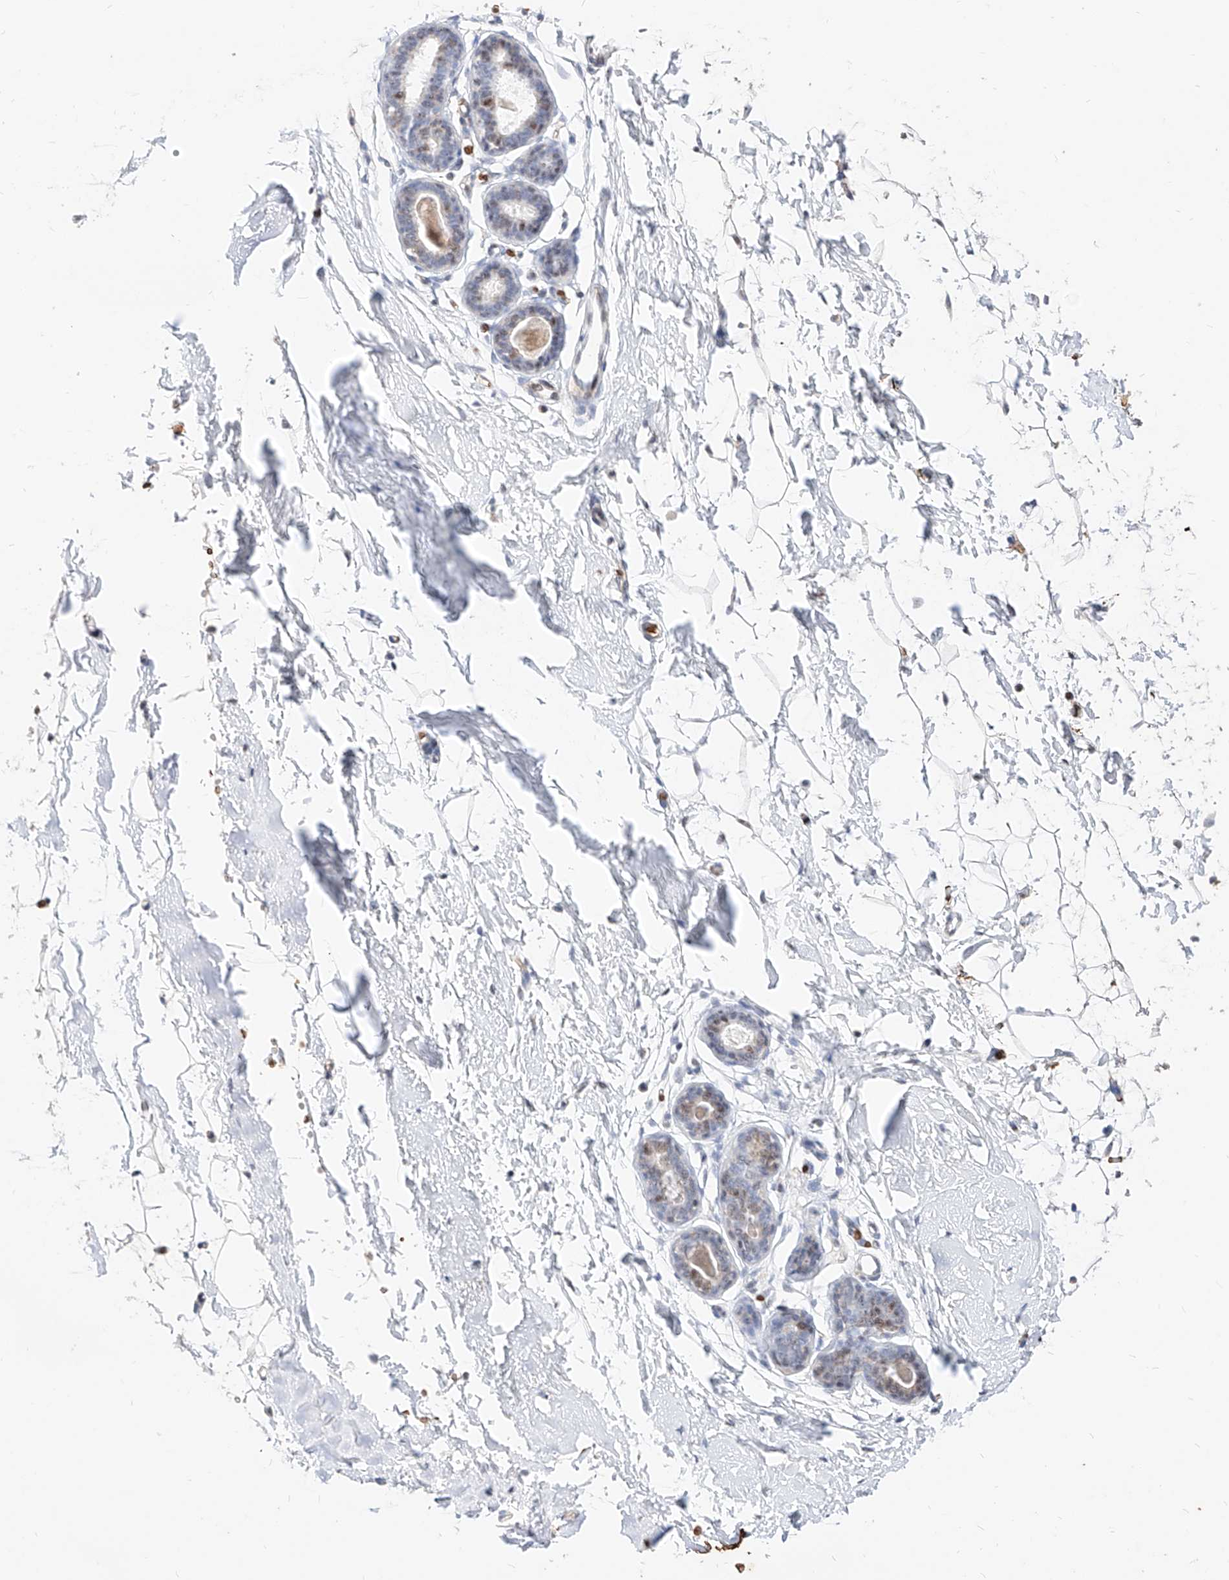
{"staining": {"intensity": "moderate", "quantity": ">75%", "location": "nuclear"}, "tissue": "adipose tissue", "cell_type": "Adipocytes", "image_type": "normal", "snomed": [{"axis": "morphology", "description": "Normal tissue, NOS"}, {"axis": "topography", "description": "Breast"}], "caption": "Normal adipose tissue demonstrates moderate nuclear positivity in approximately >75% of adipocytes The staining was performed using DAB to visualize the protein expression in brown, while the nuclei were stained in blue with hematoxylin (Magnification: 20x)..", "gene": "ZFP42", "patient": {"sex": "female", "age": 23}}